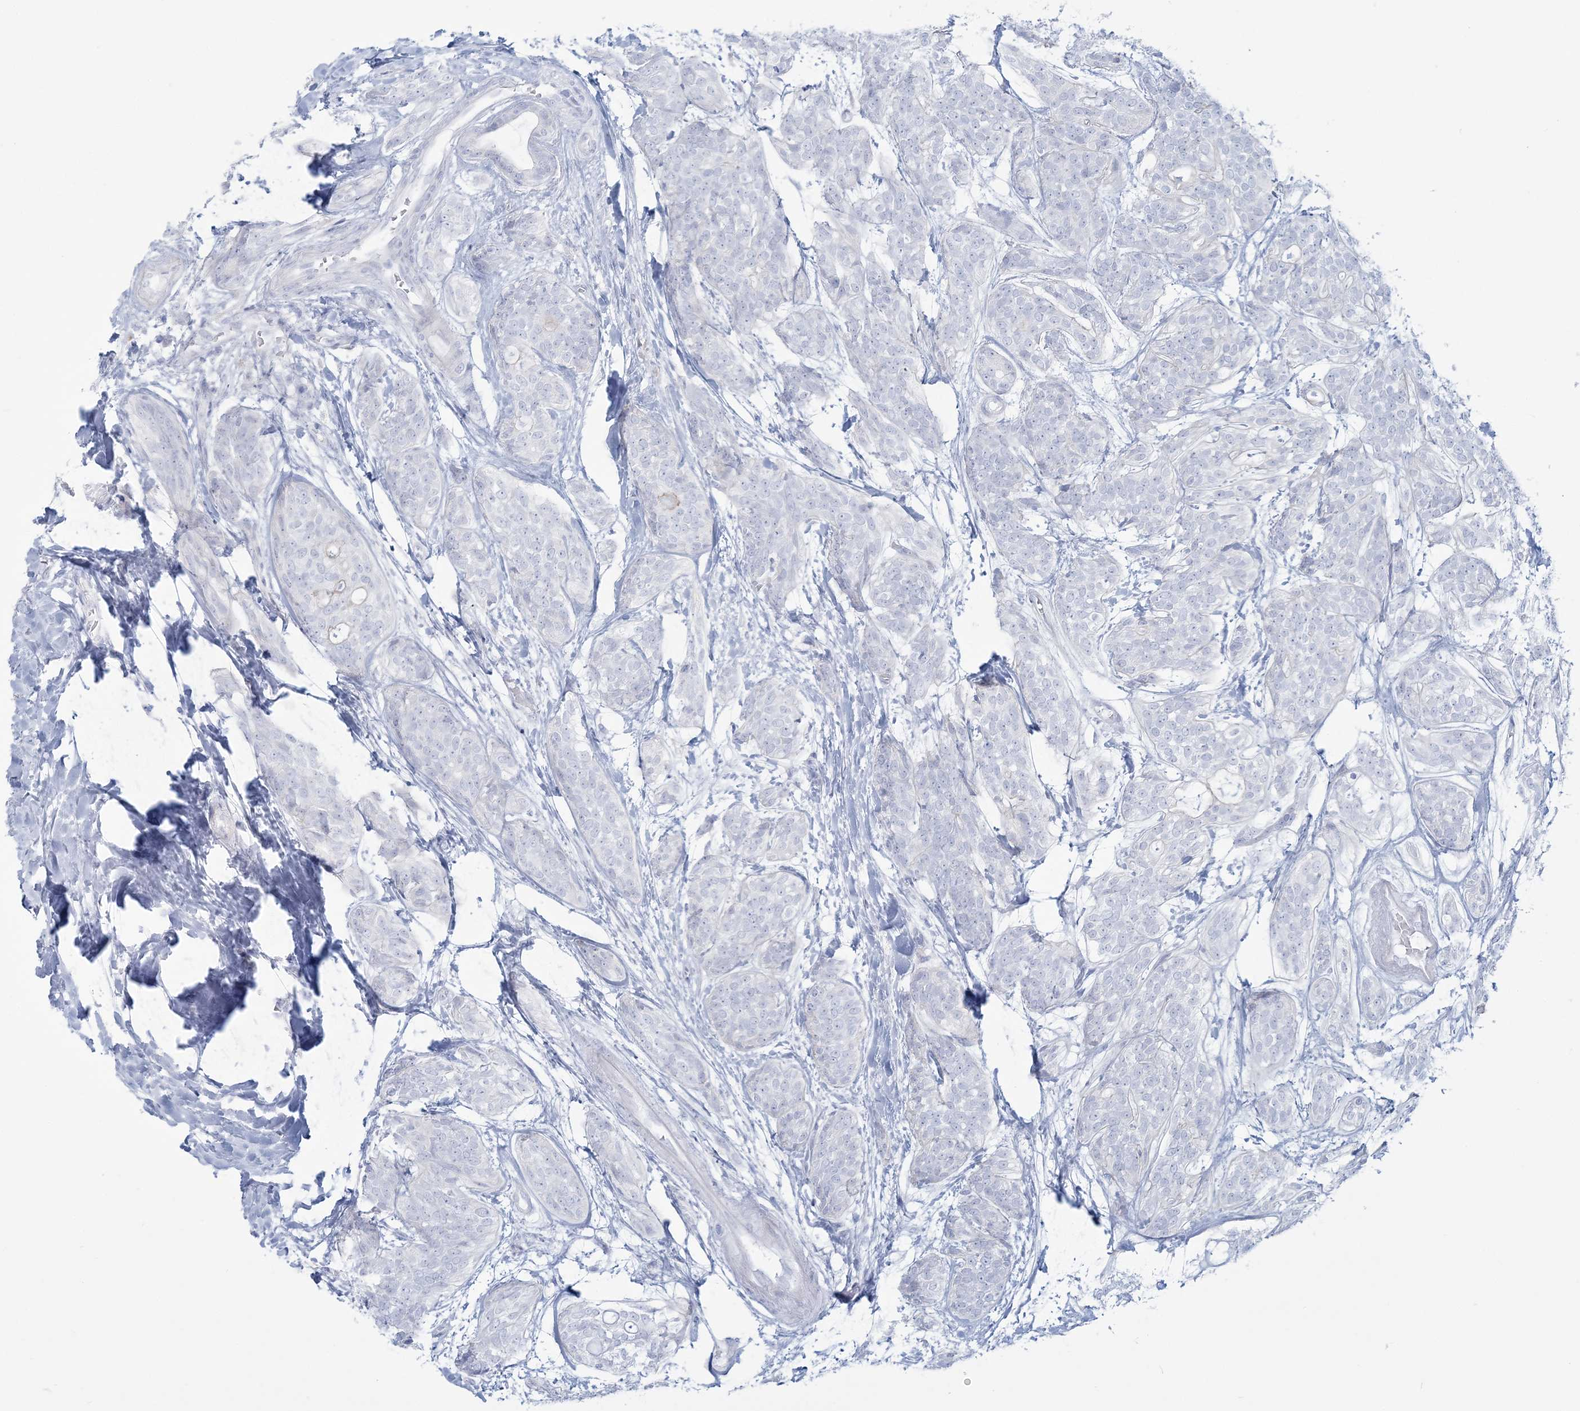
{"staining": {"intensity": "negative", "quantity": "none", "location": "none"}, "tissue": "head and neck cancer", "cell_type": "Tumor cells", "image_type": "cancer", "snomed": [{"axis": "morphology", "description": "Adenocarcinoma, NOS"}, {"axis": "topography", "description": "Head-Neck"}], "caption": "Immunohistochemical staining of human head and neck adenocarcinoma displays no significant expression in tumor cells. The staining was performed using DAB to visualize the protein expression in brown, while the nuclei were stained in blue with hematoxylin (Magnification: 20x).", "gene": "ADGB", "patient": {"sex": "male", "age": 66}}